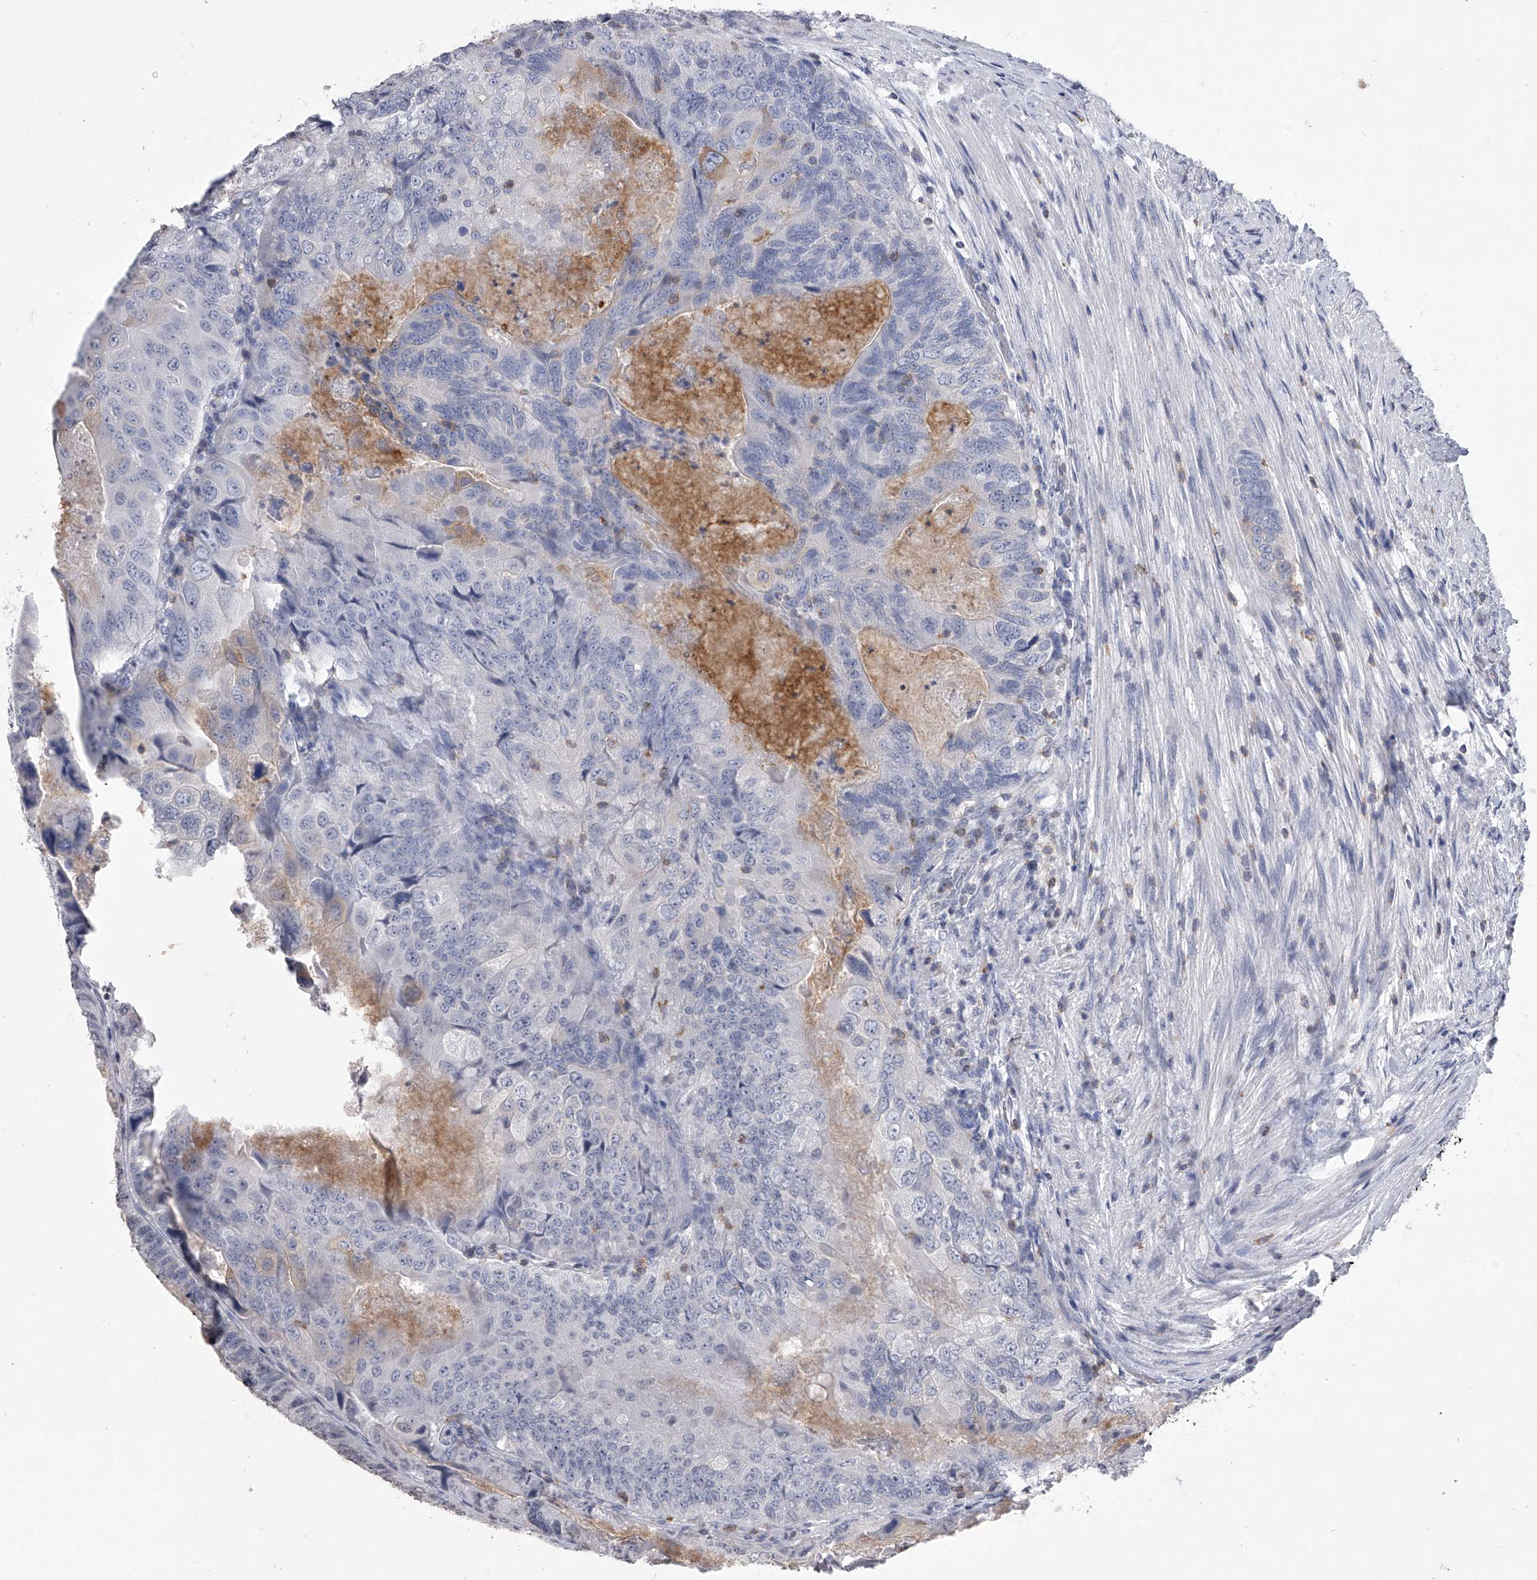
{"staining": {"intensity": "weak", "quantity": "<25%", "location": "cytoplasmic/membranous"}, "tissue": "colorectal cancer", "cell_type": "Tumor cells", "image_type": "cancer", "snomed": [{"axis": "morphology", "description": "Adenocarcinoma, NOS"}, {"axis": "topography", "description": "Rectum"}], "caption": "Immunohistochemical staining of adenocarcinoma (colorectal) demonstrates no significant expression in tumor cells.", "gene": "TASP1", "patient": {"sex": "male", "age": 63}}